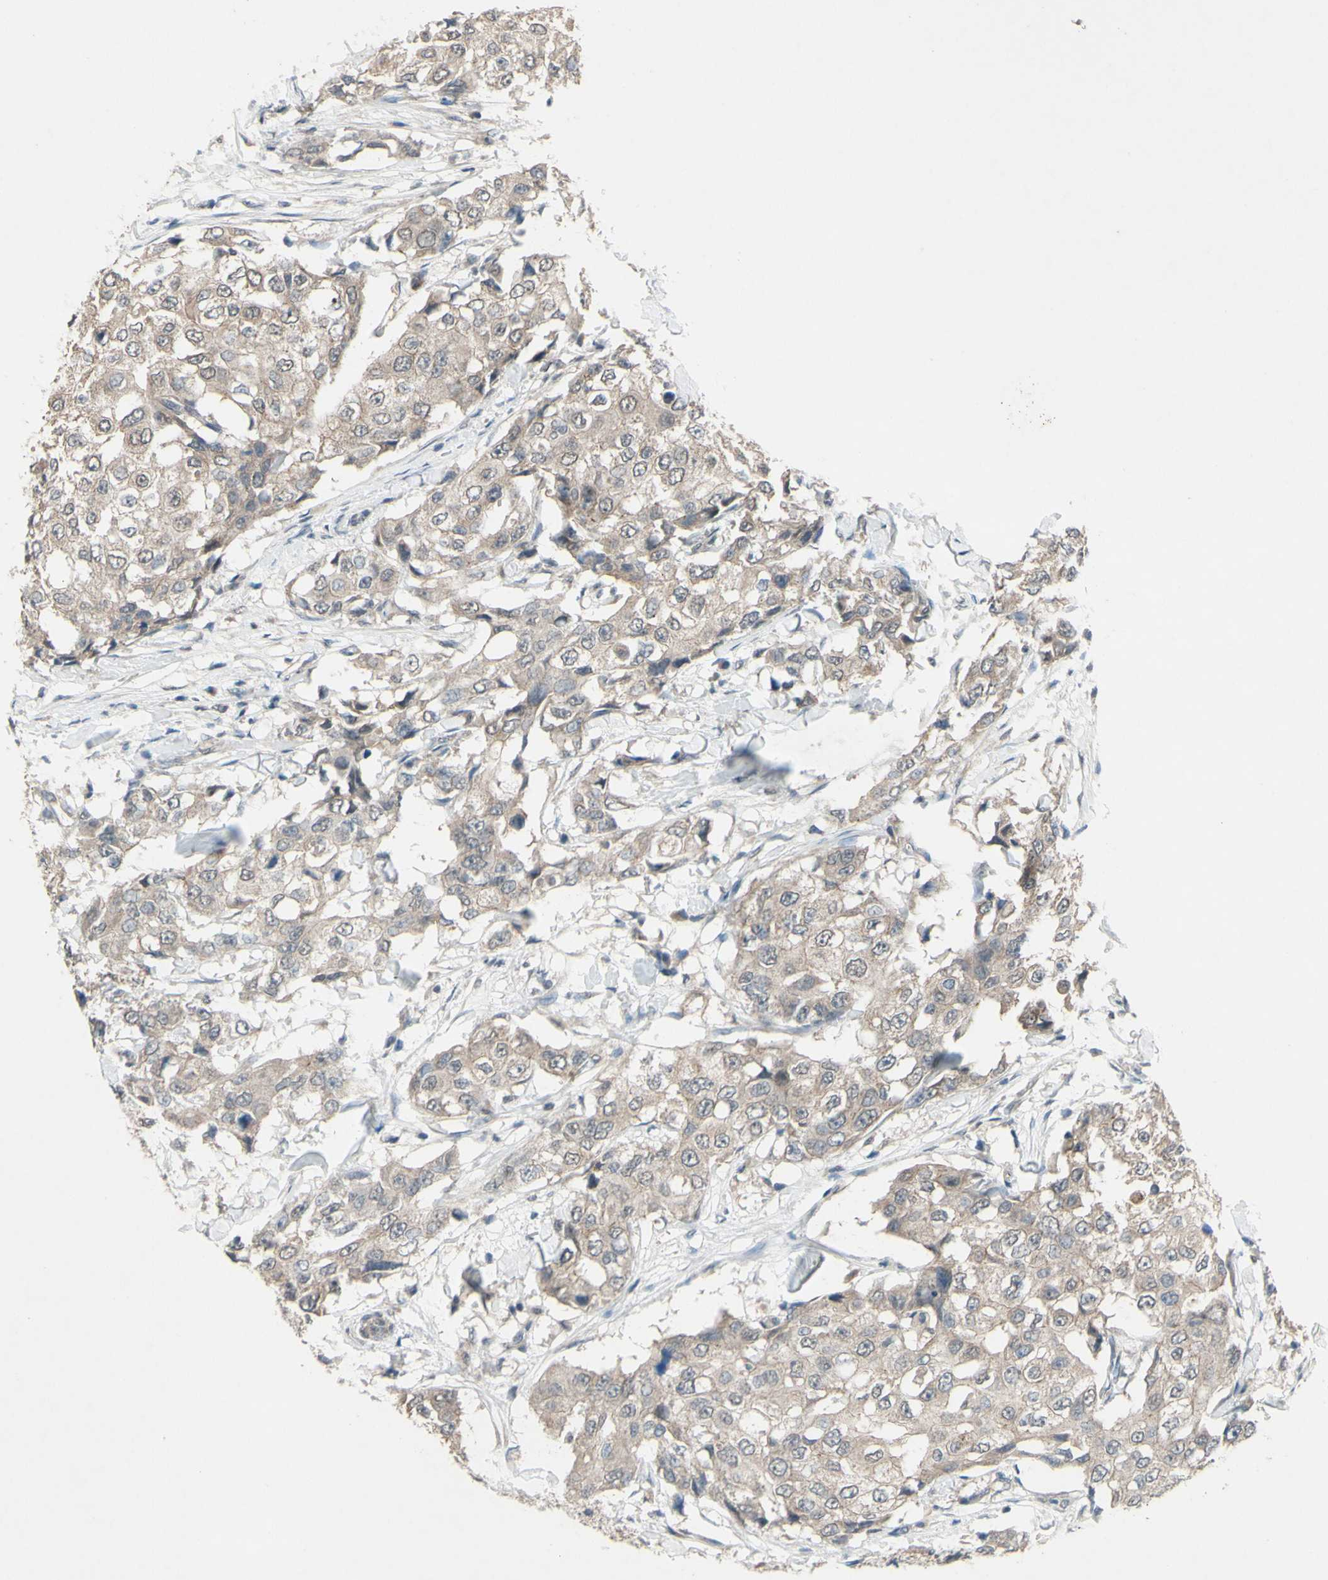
{"staining": {"intensity": "weak", "quantity": ">75%", "location": "cytoplasmic/membranous"}, "tissue": "breast cancer", "cell_type": "Tumor cells", "image_type": "cancer", "snomed": [{"axis": "morphology", "description": "Duct carcinoma"}, {"axis": "topography", "description": "Breast"}], "caption": "A histopathology image of human invasive ductal carcinoma (breast) stained for a protein displays weak cytoplasmic/membranous brown staining in tumor cells. Using DAB (brown) and hematoxylin (blue) stains, captured at high magnification using brightfield microscopy.", "gene": "CDCP1", "patient": {"sex": "female", "age": 27}}